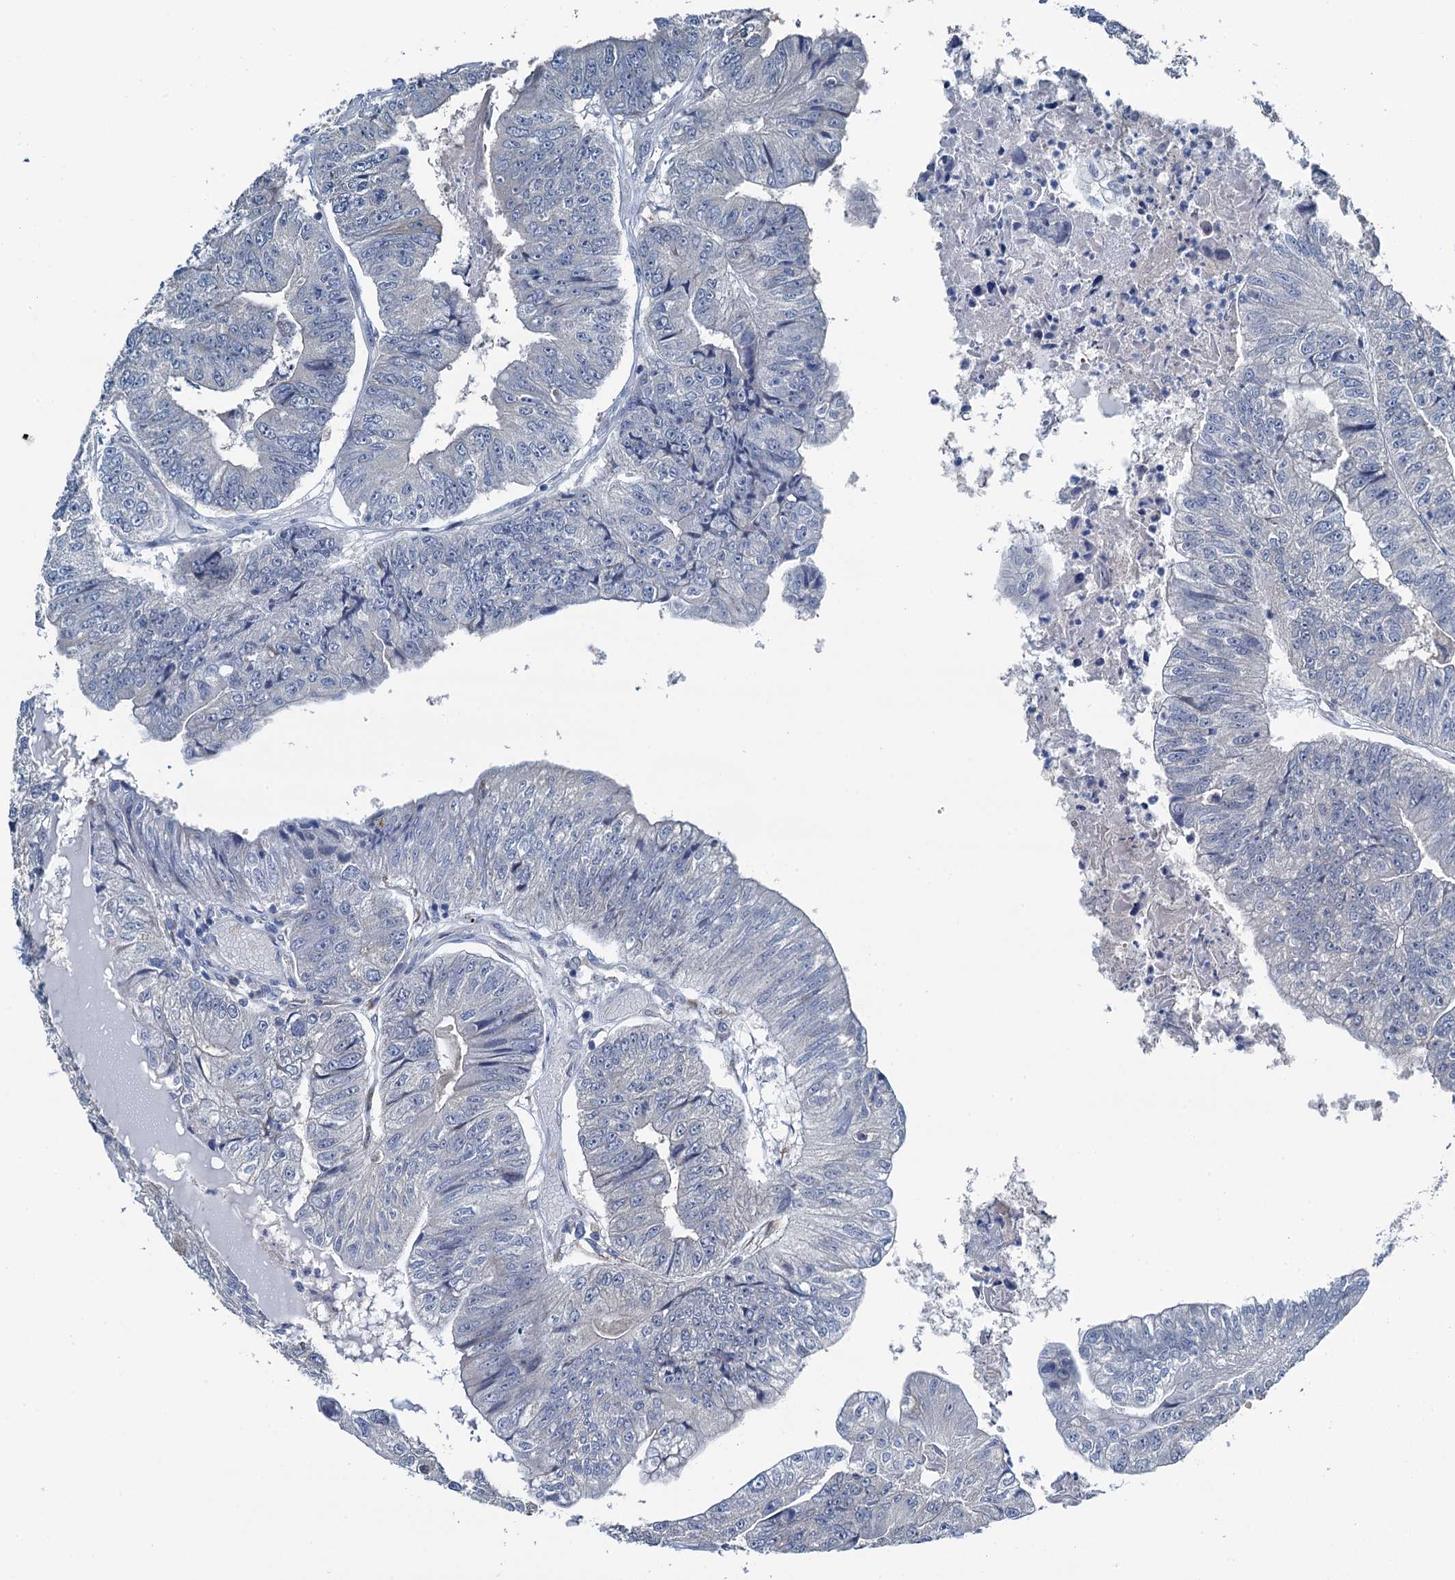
{"staining": {"intensity": "negative", "quantity": "none", "location": "none"}, "tissue": "colorectal cancer", "cell_type": "Tumor cells", "image_type": "cancer", "snomed": [{"axis": "morphology", "description": "Adenocarcinoma, NOS"}, {"axis": "topography", "description": "Colon"}], "caption": "Tumor cells show no significant protein expression in colorectal adenocarcinoma.", "gene": "MIOX", "patient": {"sex": "female", "age": 67}}